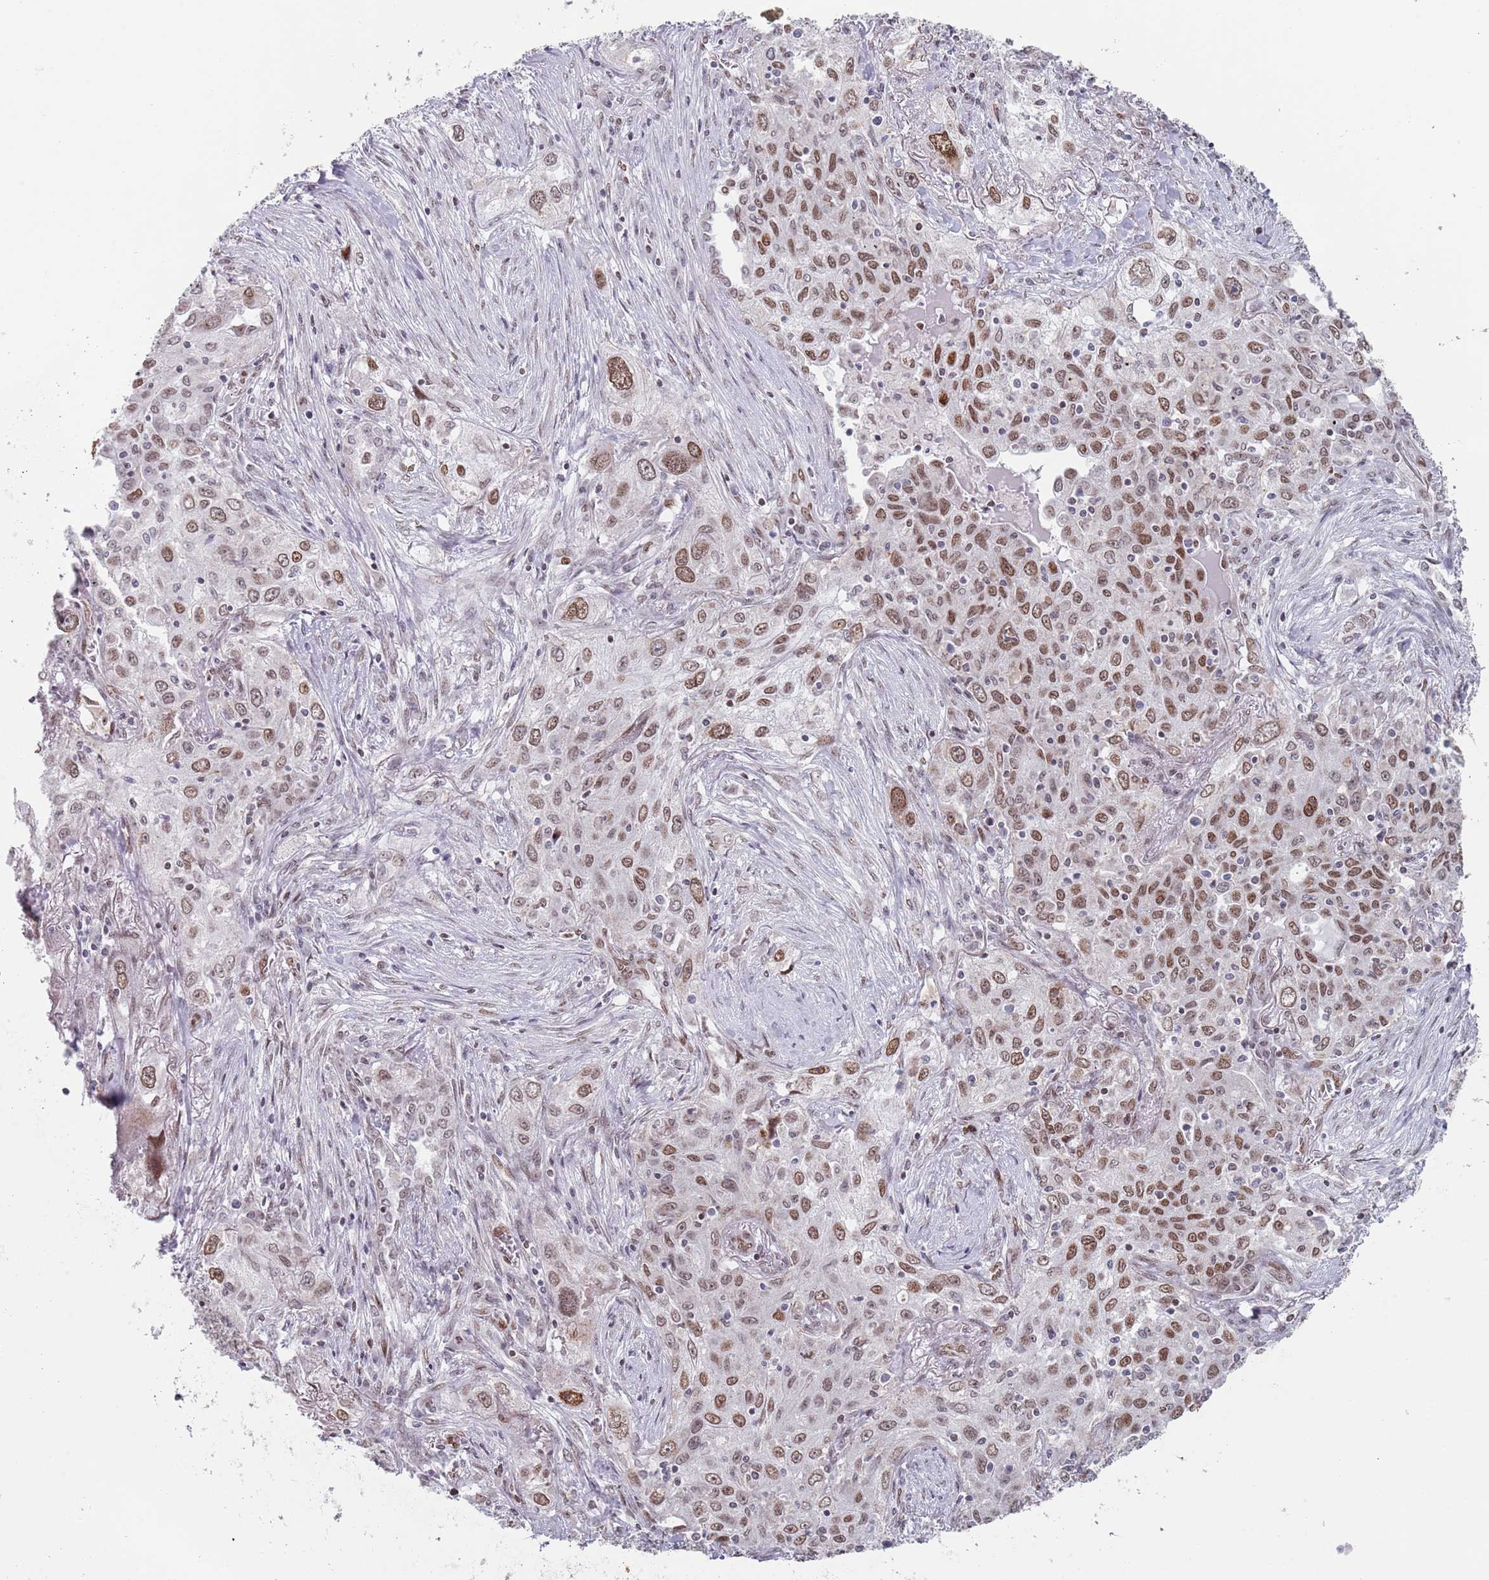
{"staining": {"intensity": "moderate", "quantity": ">75%", "location": "nuclear"}, "tissue": "lung cancer", "cell_type": "Tumor cells", "image_type": "cancer", "snomed": [{"axis": "morphology", "description": "Squamous cell carcinoma, NOS"}, {"axis": "topography", "description": "Lung"}], "caption": "Squamous cell carcinoma (lung) tissue exhibits moderate nuclear expression in approximately >75% of tumor cells, visualized by immunohistochemistry.", "gene": "MFSD12", "patient": {"sex": "female", "age": 69}}